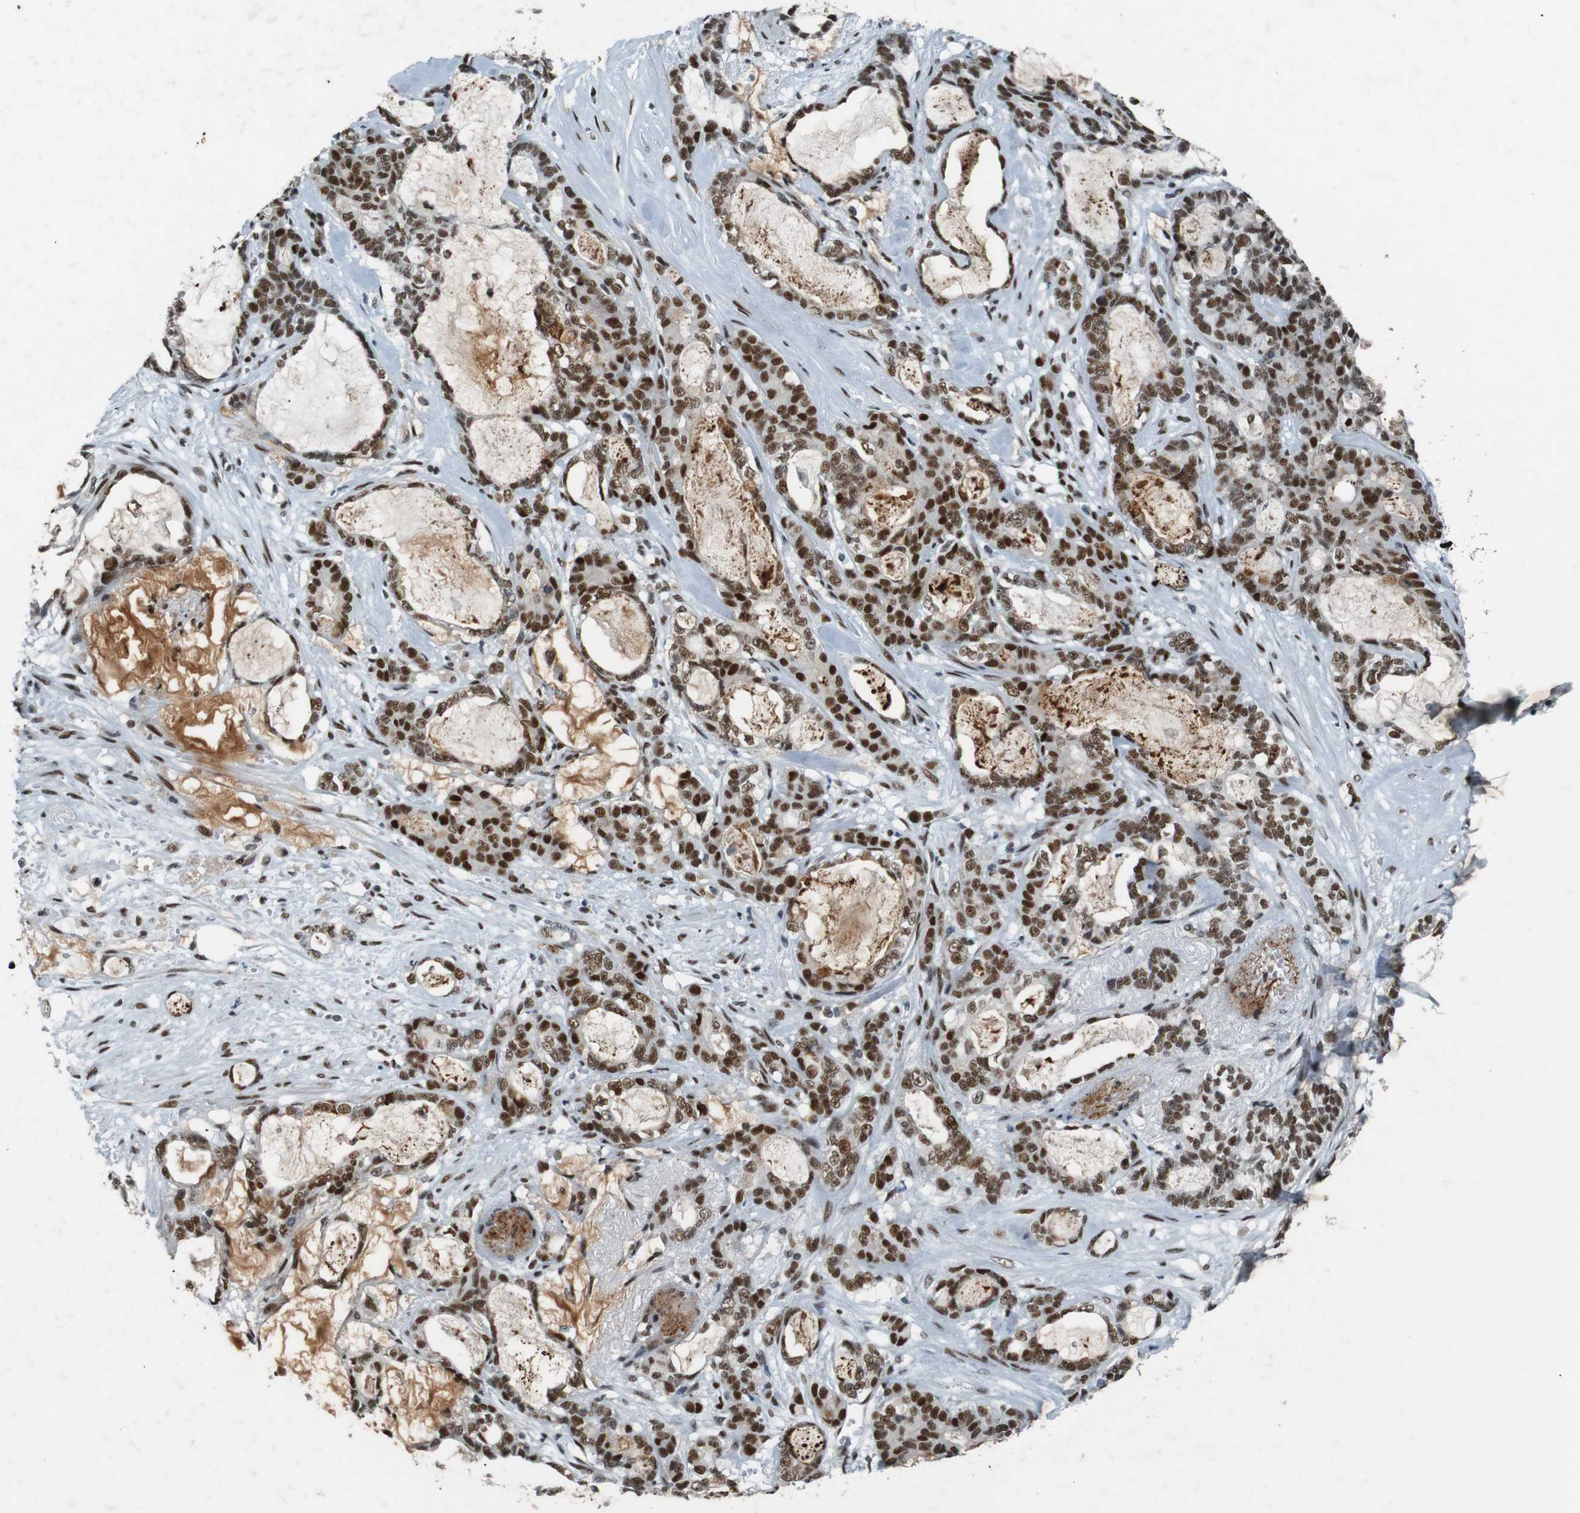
{"staining": {"intensity": "moderate", "quantity": ">75%", "location": "nuclear"}, "tissue": "pancreatic cancer", "cell_type": "Tumor cells", "image_type": "cancer", "snomed": [{"axis": "morphology", "description": "Adenocarcinoma, NOS"}, {"axis": "topography", "description": "Pancreas"}], "caption": "Moderate nuclear positivity for a protein is identified in approximately >75% of tumor cells of pancreatic cancer (adenocarcinoma) using immunohistochemistry (IHC).", "gene": "HEXIM1", "patient": {"sex": "female", "age": 73}}